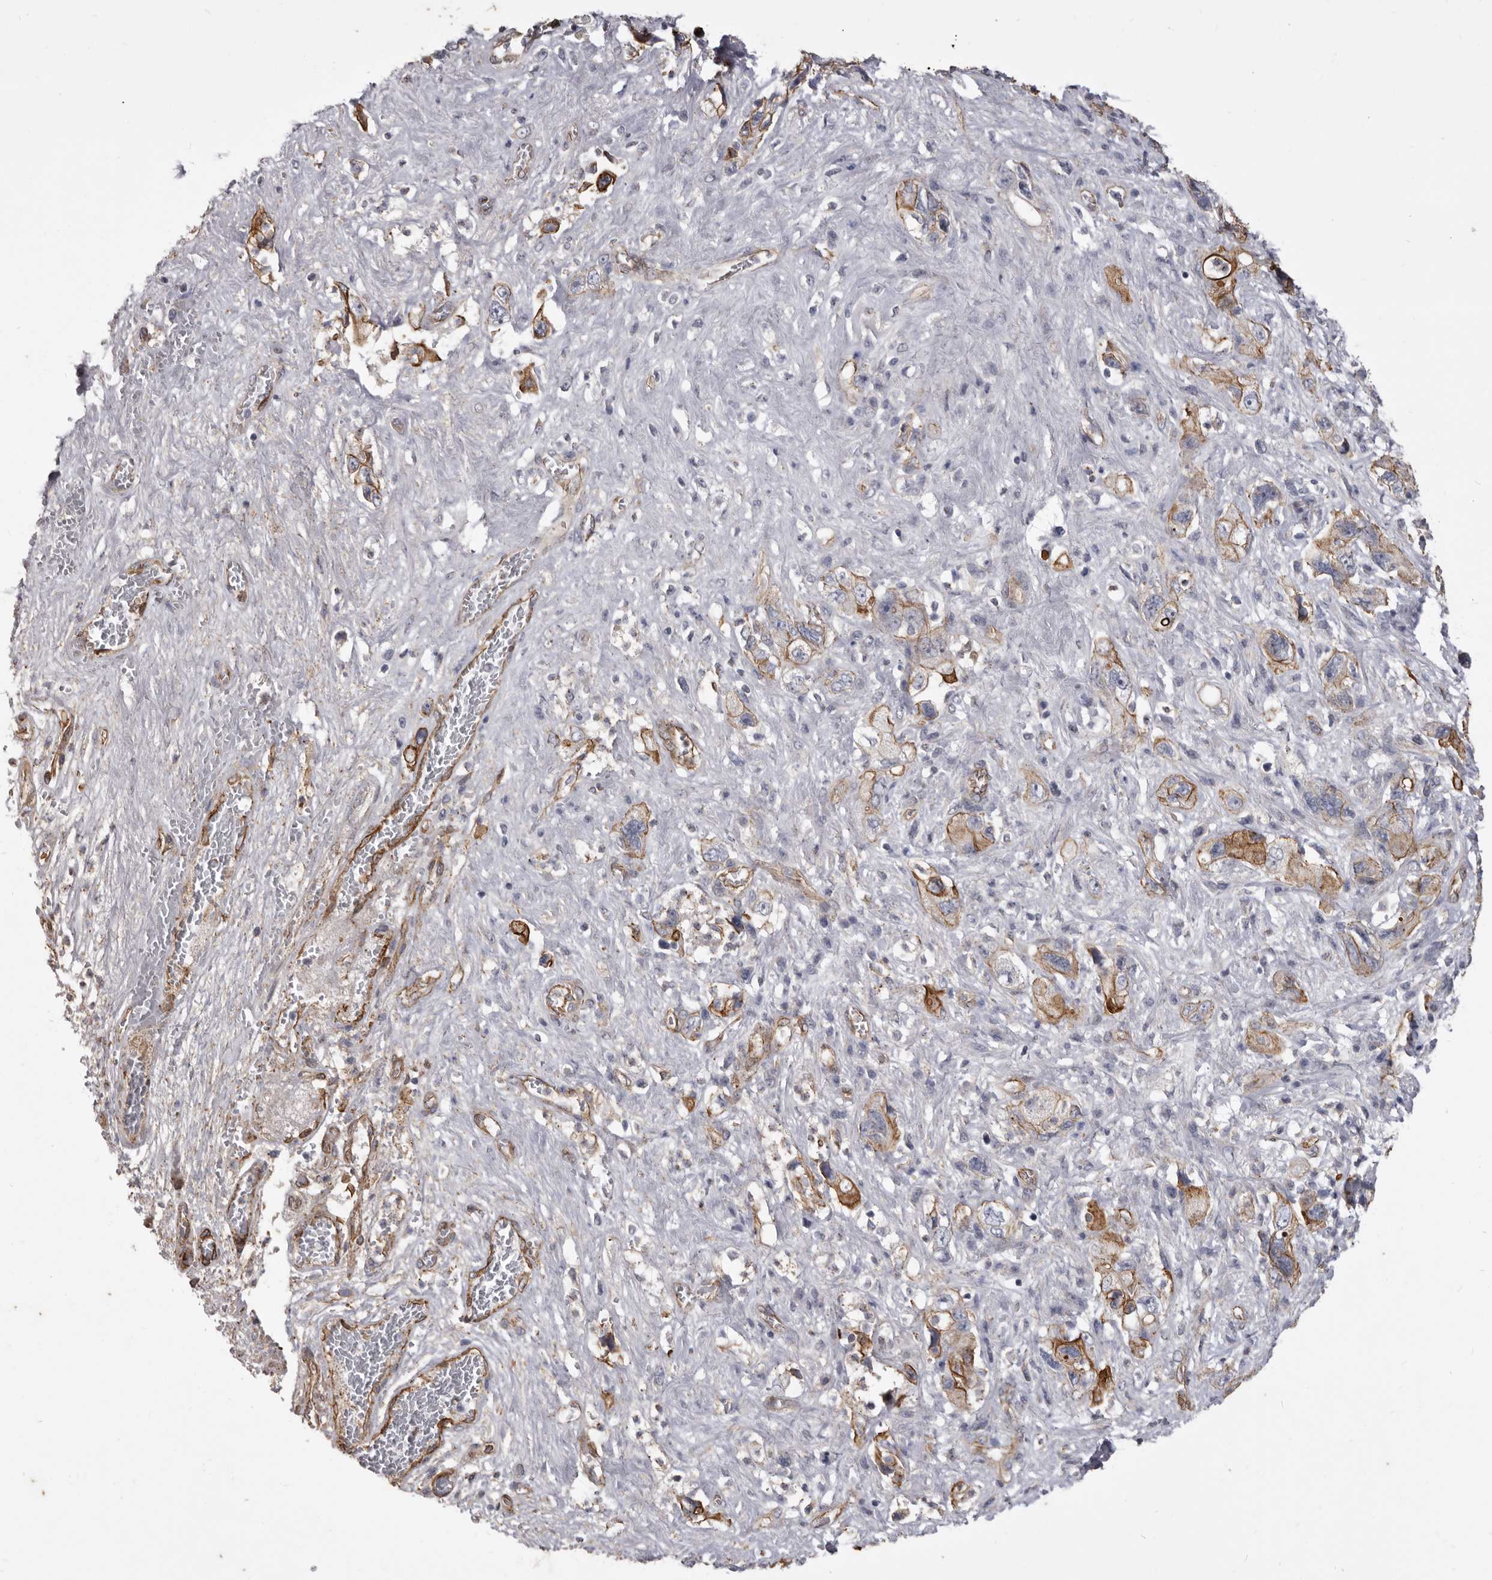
{"staining": {"intensity": "strong", "quantity": "25%-75%", "location": "cytoplasmic/membranous"}, "tissue": "pancreatic cancer", "cell_type": "Tumor cells", "image_type": "cancer", "snomed": [{"axis": "morphology", "description": "Adenocarcinoma, NOS"}, {"axis": "topography", "description": "Pancreas"}], "caption": "A micrograph of human pancreatic adenocarcinoma stained for a protein reveals strong cytoplasmic/membranous brown staining in tumor cells.", "gene": "P2RX6", "patient": {"sex": "female", "age": 73}}